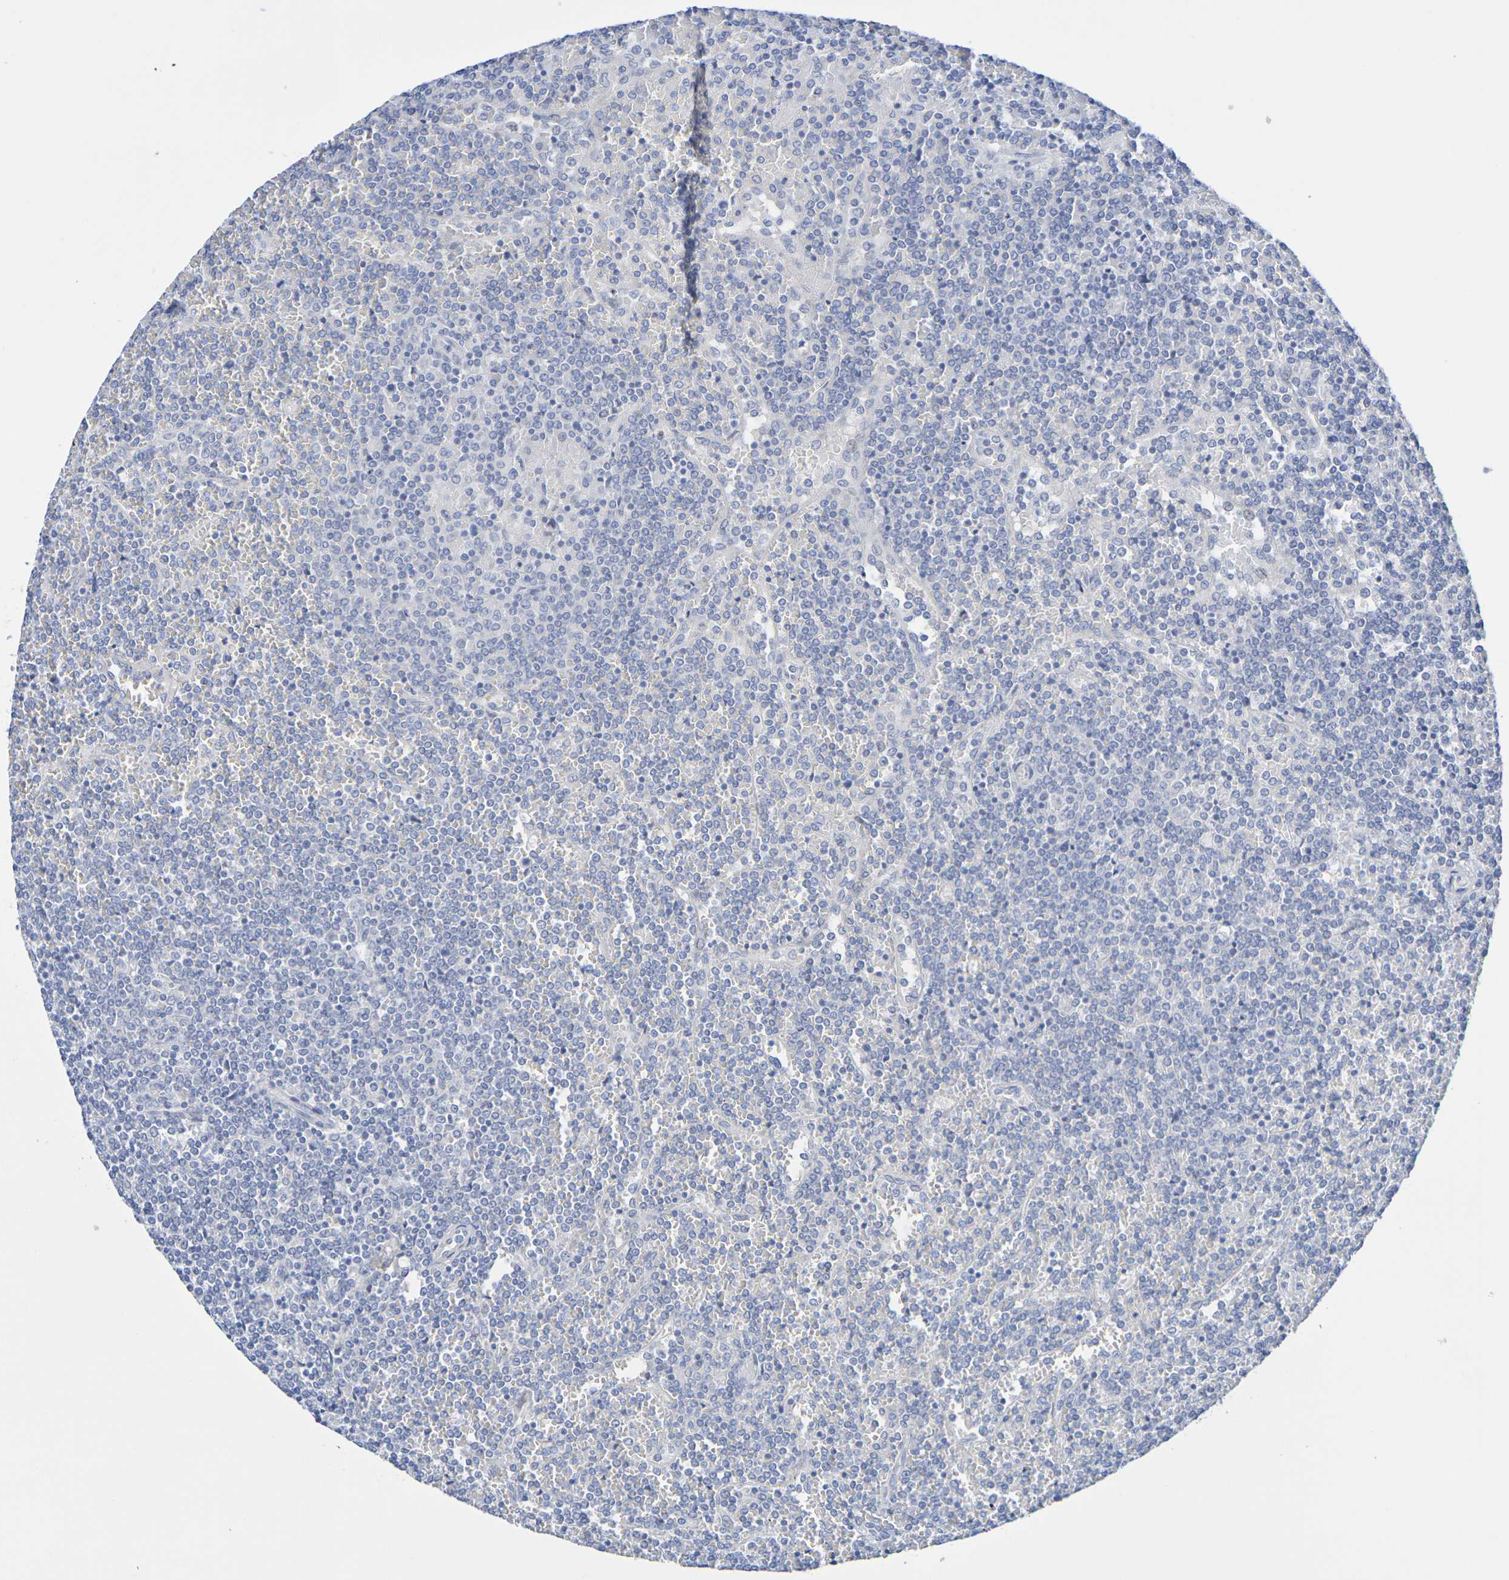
{"staining": {"intensity": "negative", "quantity": "none", "location": "none"}, "tissue": "lymphoma", "cell_type": "Tumor cells", "image_type": "cancer", "snomed": [{"axis": "morphology", "description": "Malignant lymphoma, non-Hodgkin's type, Low grade"}, {"axis": "topography", "description": "Spleen"}], "caption": "Immunohistochemistry of low-grade malignant lymphoma, non-Hodgkin's type reveals no staining in tumor cells. (DAB IHC, high magnification).", "gene": "TMCC3", "patient": {"sex": "female", "age": 19}}